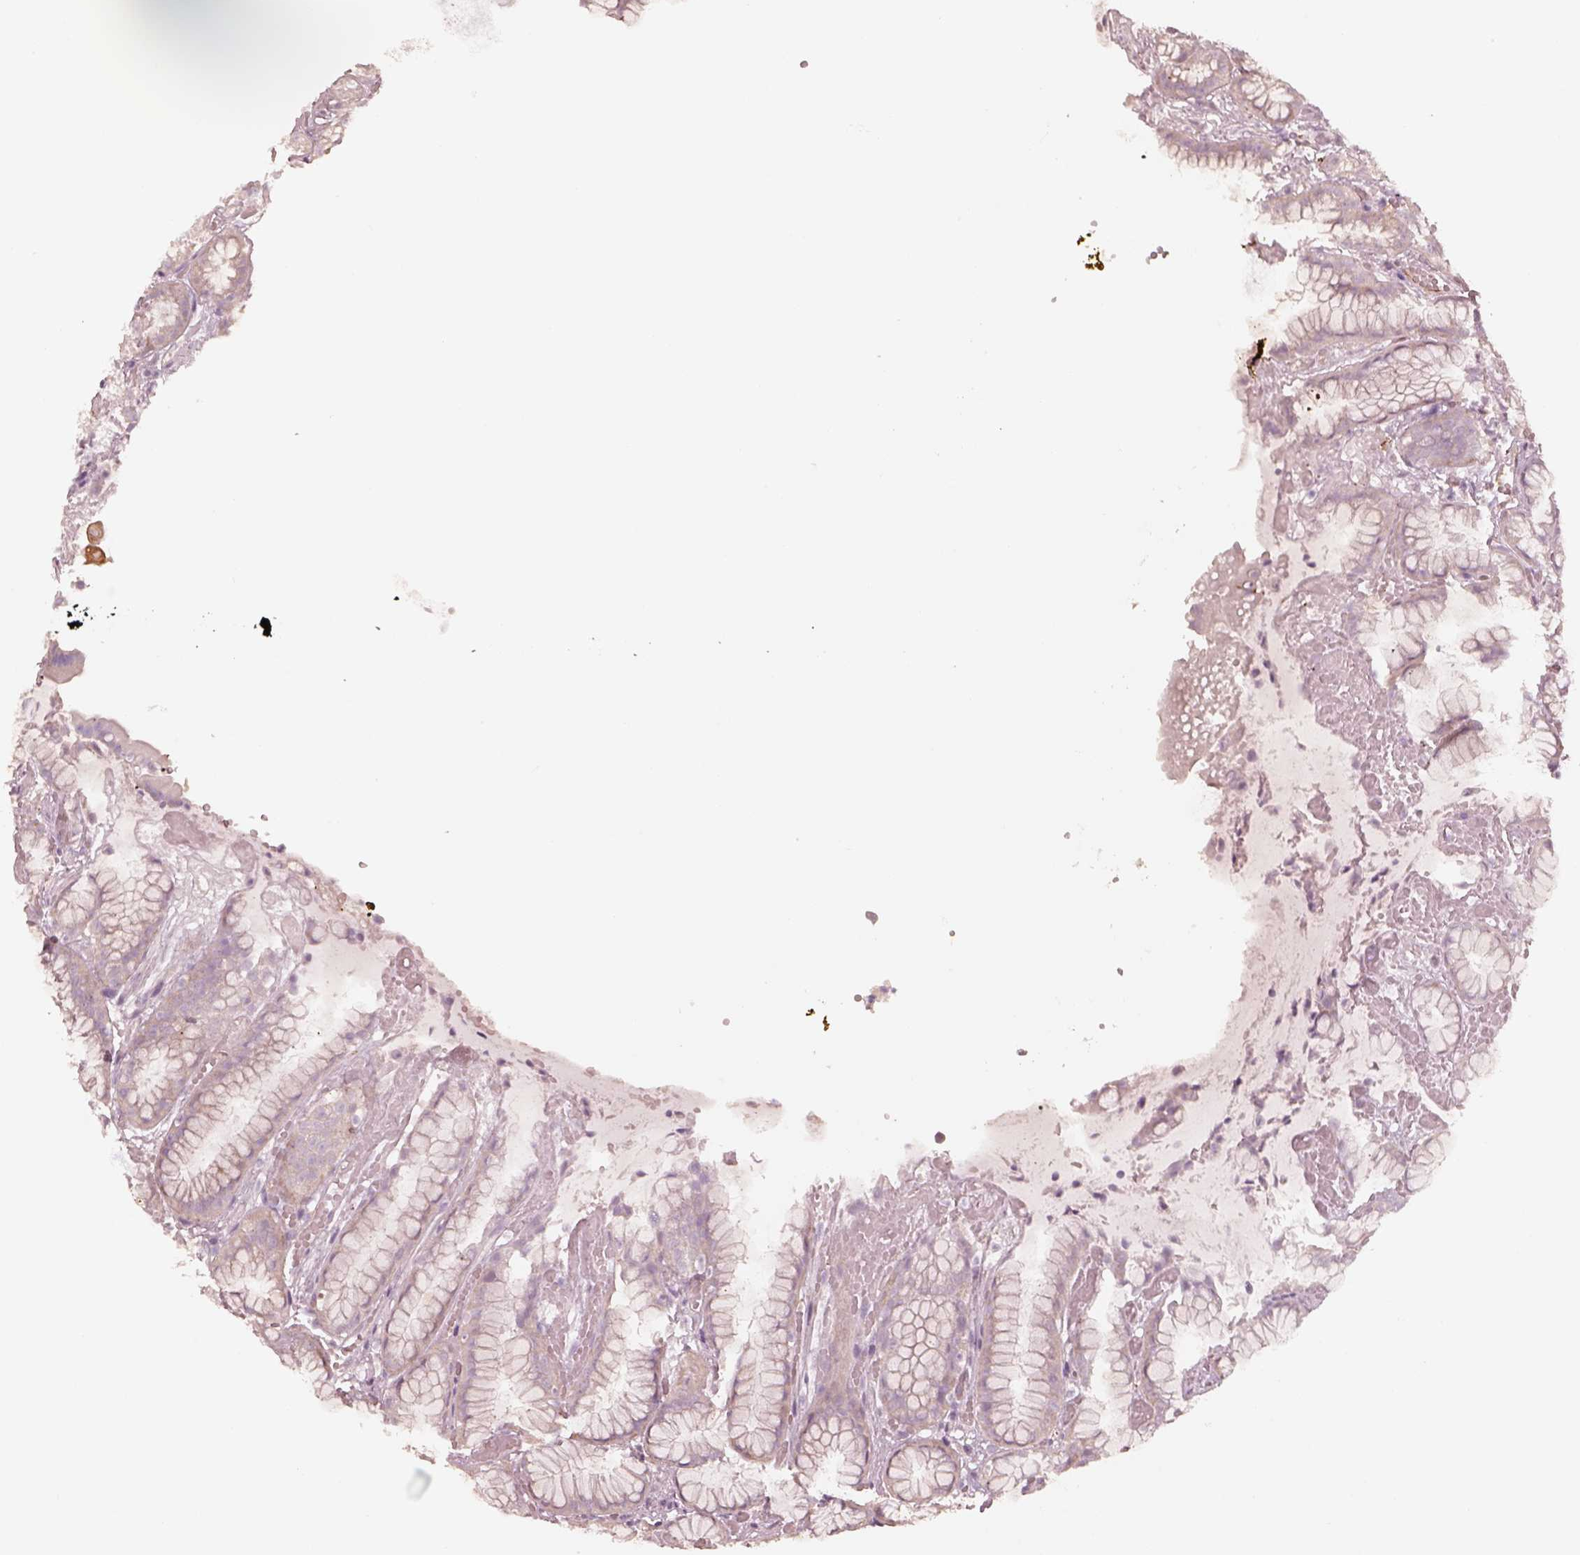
{"staining": {"intensity": "strong", "quantity": "<25%", "location": "cytoplasmic/membranous"}, "tissue": "stomach", "cell_type": "Glandular cells", "image_type": "normal", "snomed": [{"axis": "morphology", "description": "Normal tissue, NOS"}, {"axis": "topography", "description": "Stomach"}], "caption": "Immunohistochemistry (IHC) of unremarkable stomach exhibits medium levels of strong cytoplasmic/membranous staining in about <25% of glandular cells.", "gene": "RAB3C", "patient": {"sex": "male", "age": 70}}